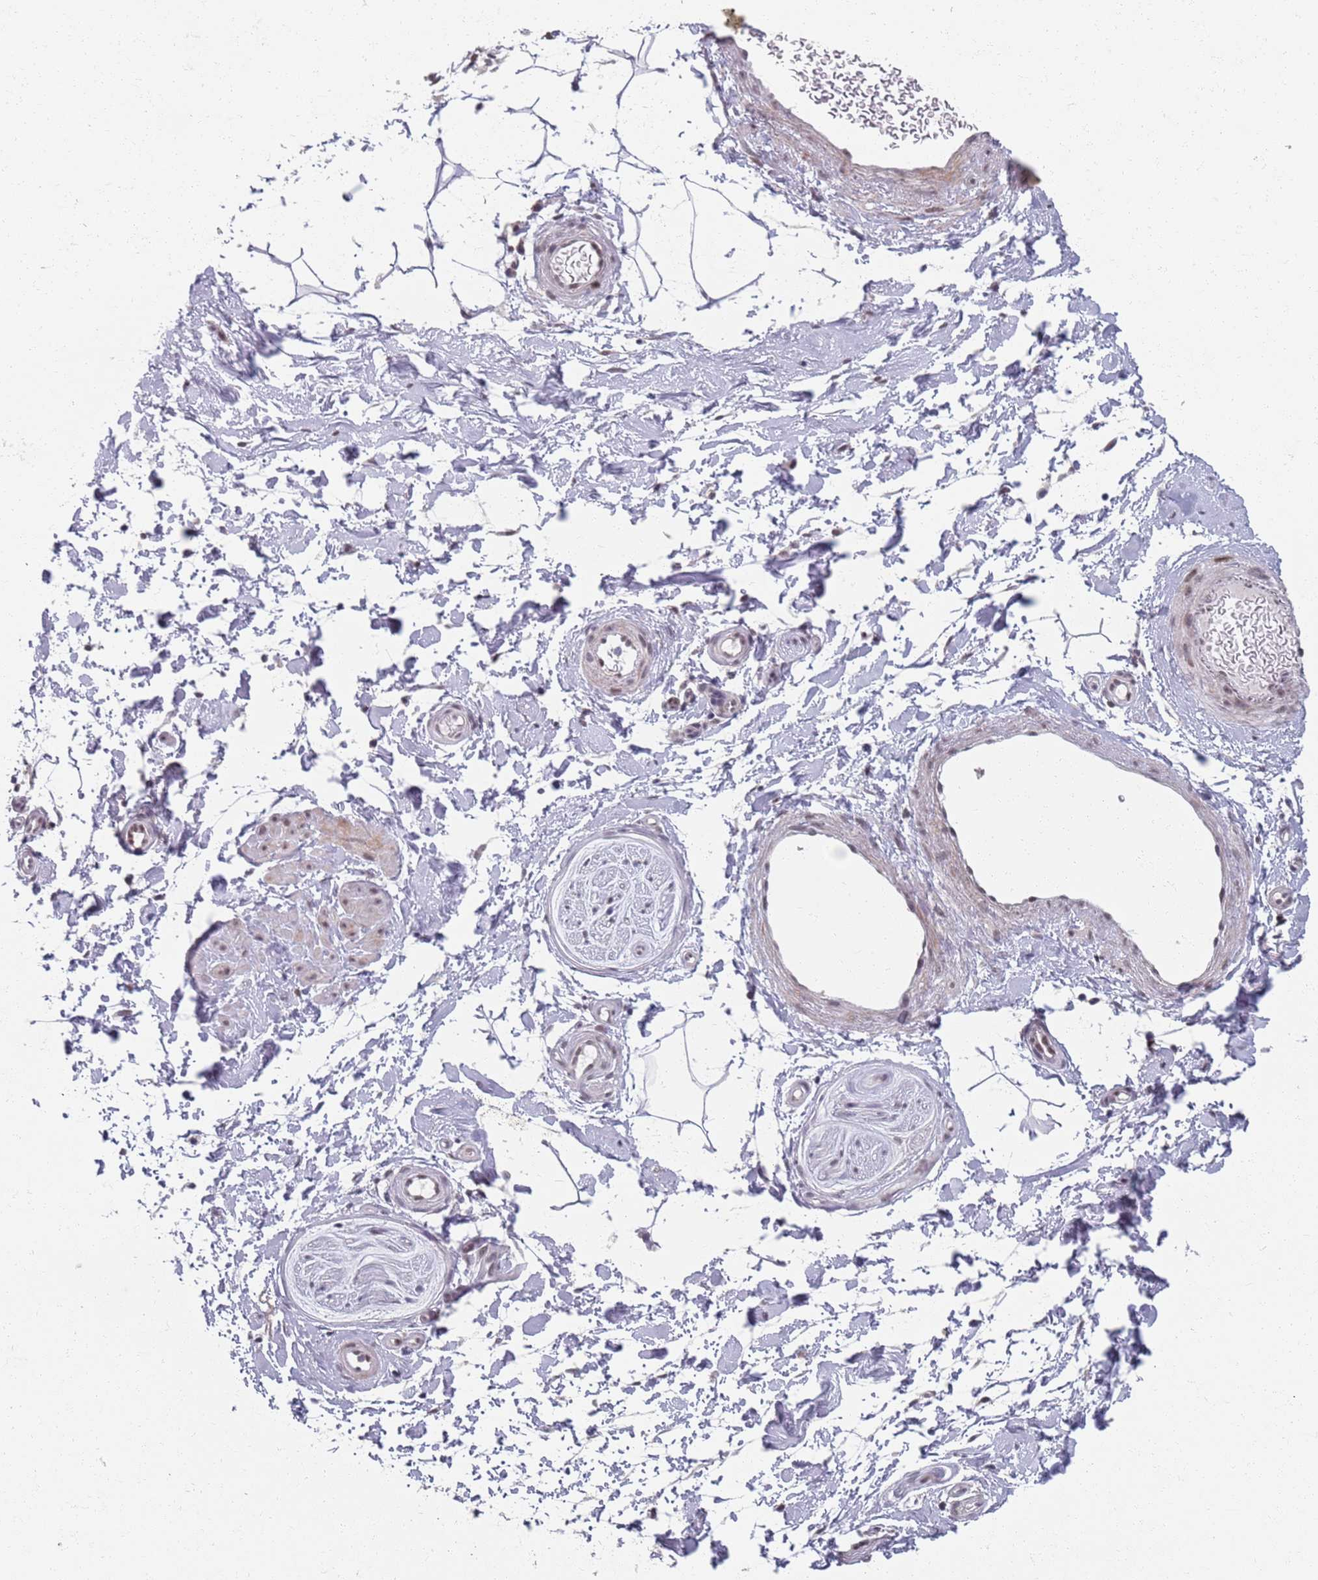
{"staining": {"intensity": "negative", "quantity": "none", "location": "none"}, "tissue": "adipose tissue", "cell_type": "Adipocytes", "image_type": "normal", "snomed": [{"axis": "morphology", "description": "Normal tissue, NOS"}, {"axis": "topography", "description": "Soft tissue"}, {"axis": "topography", "description": "Adipose tissue"}, {"axis": "topography", "description": "Vascular tissue"}, {"axis": "topography", "description": "Peripheral nerve tissue"}], "caption": "Protein analysis of normal adipose tissue displays no significant expression in adipocytes. The staining was performed using DAB (3,3'-diaminobenzidine) to visualize the protein expression in brown, while the nuclei were stained in blue with hematoxylin (Magnification: 20x).", "gene": "SAMD1", "patient": {"sex": "male", "age": 74}}